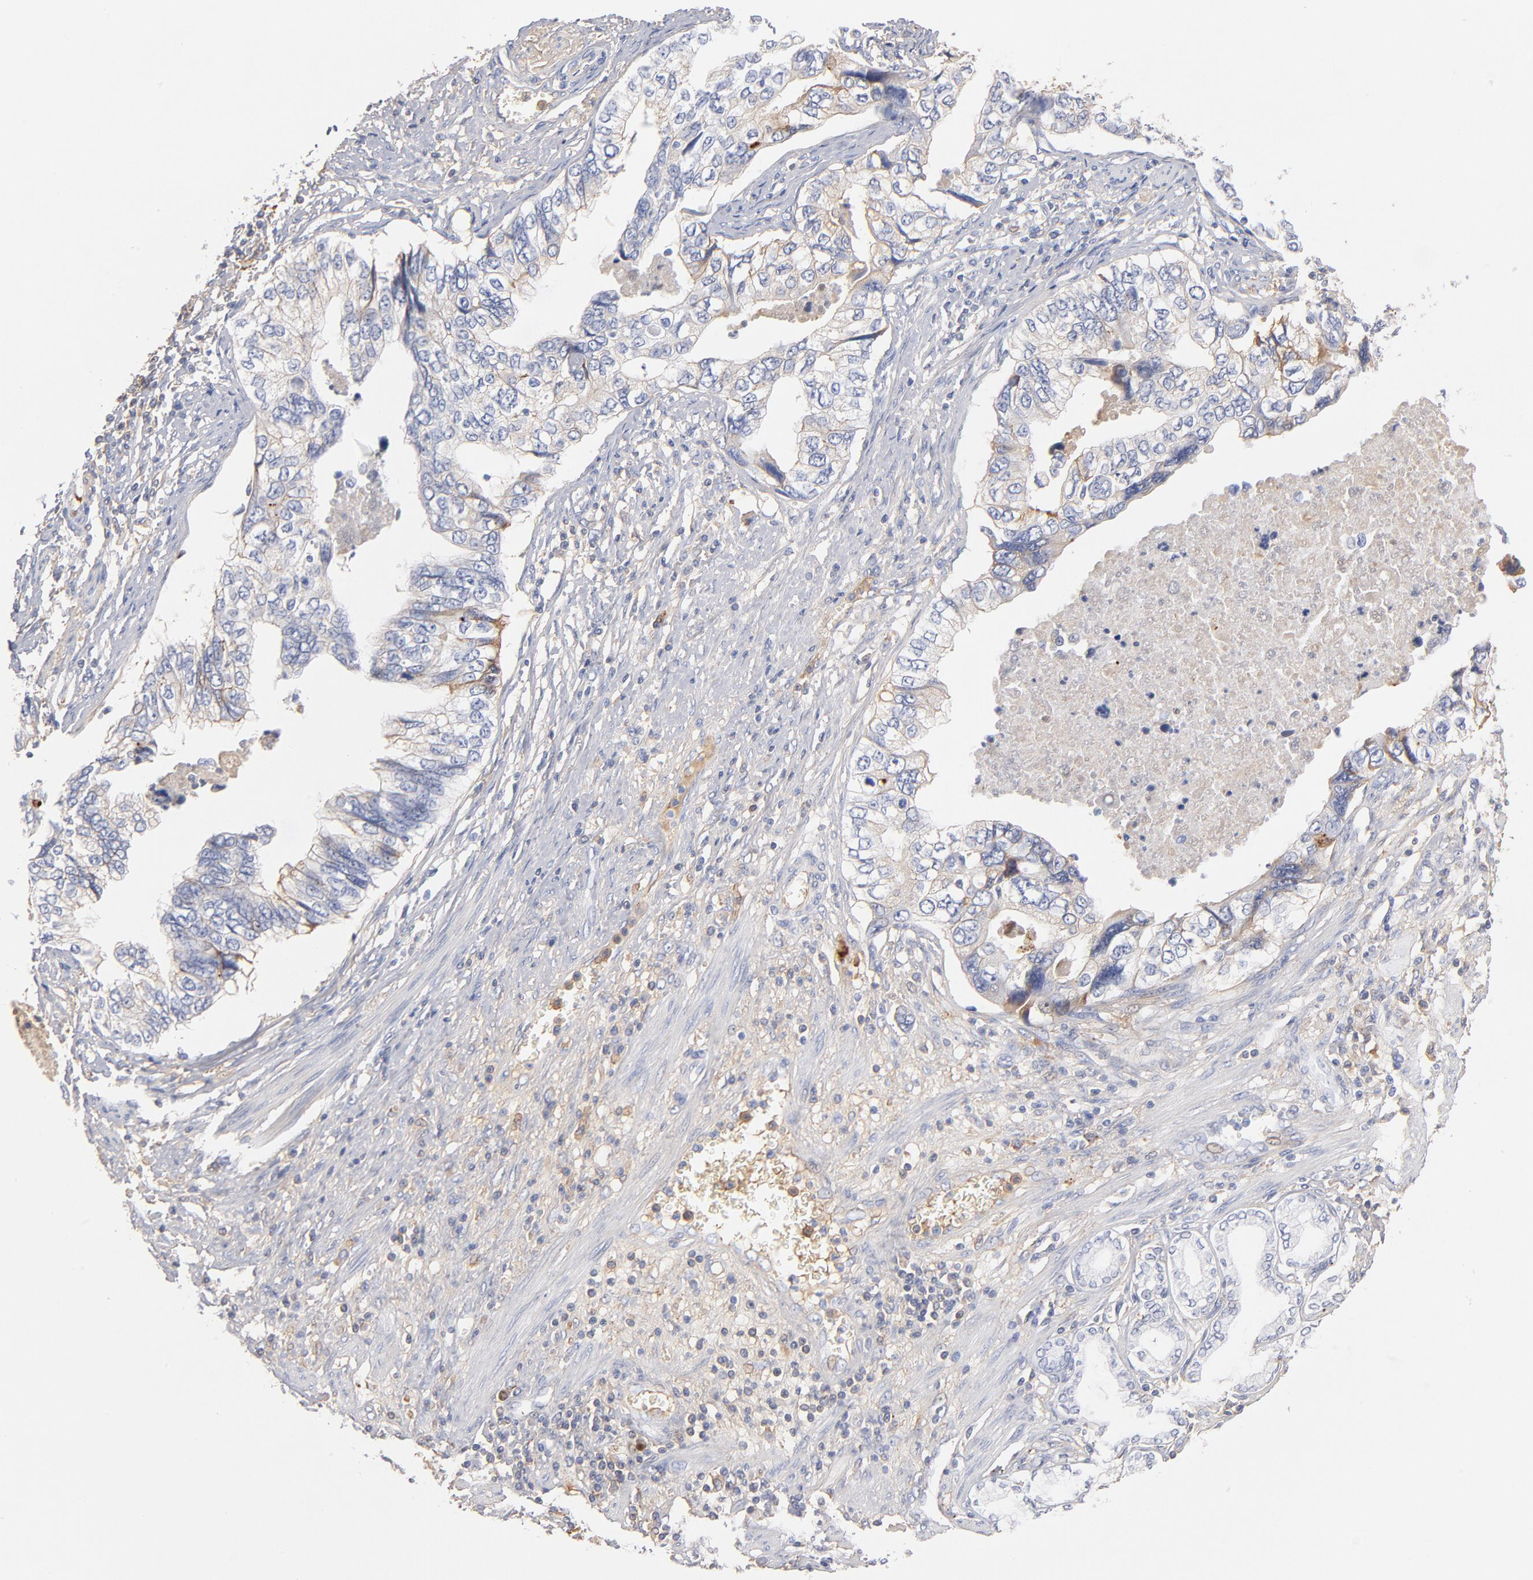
{"staining": {"intensity": "negative", "quantity": "none", "location": "none"}, "tissue": "stomach cancer", "cell_type": "Tumor cells", "image_type": "cancer", "snomed": [{"axis": "morphology", "description": "Adenocarcinoma, NOS"}, {"axis": "topography", "description": "Pancreas"}, {"axis": "topography", "description": "Stomach, upper"}], "caption": "Tumor cells show no significant expression in stomach cancer. (Stains: DAB immunohistochemistry with hematoxylin counter stain, Microscopy: brightfield microscopy at high magnification).", "gene": "C3", "patient": {"sex": "male", "age": 77}}